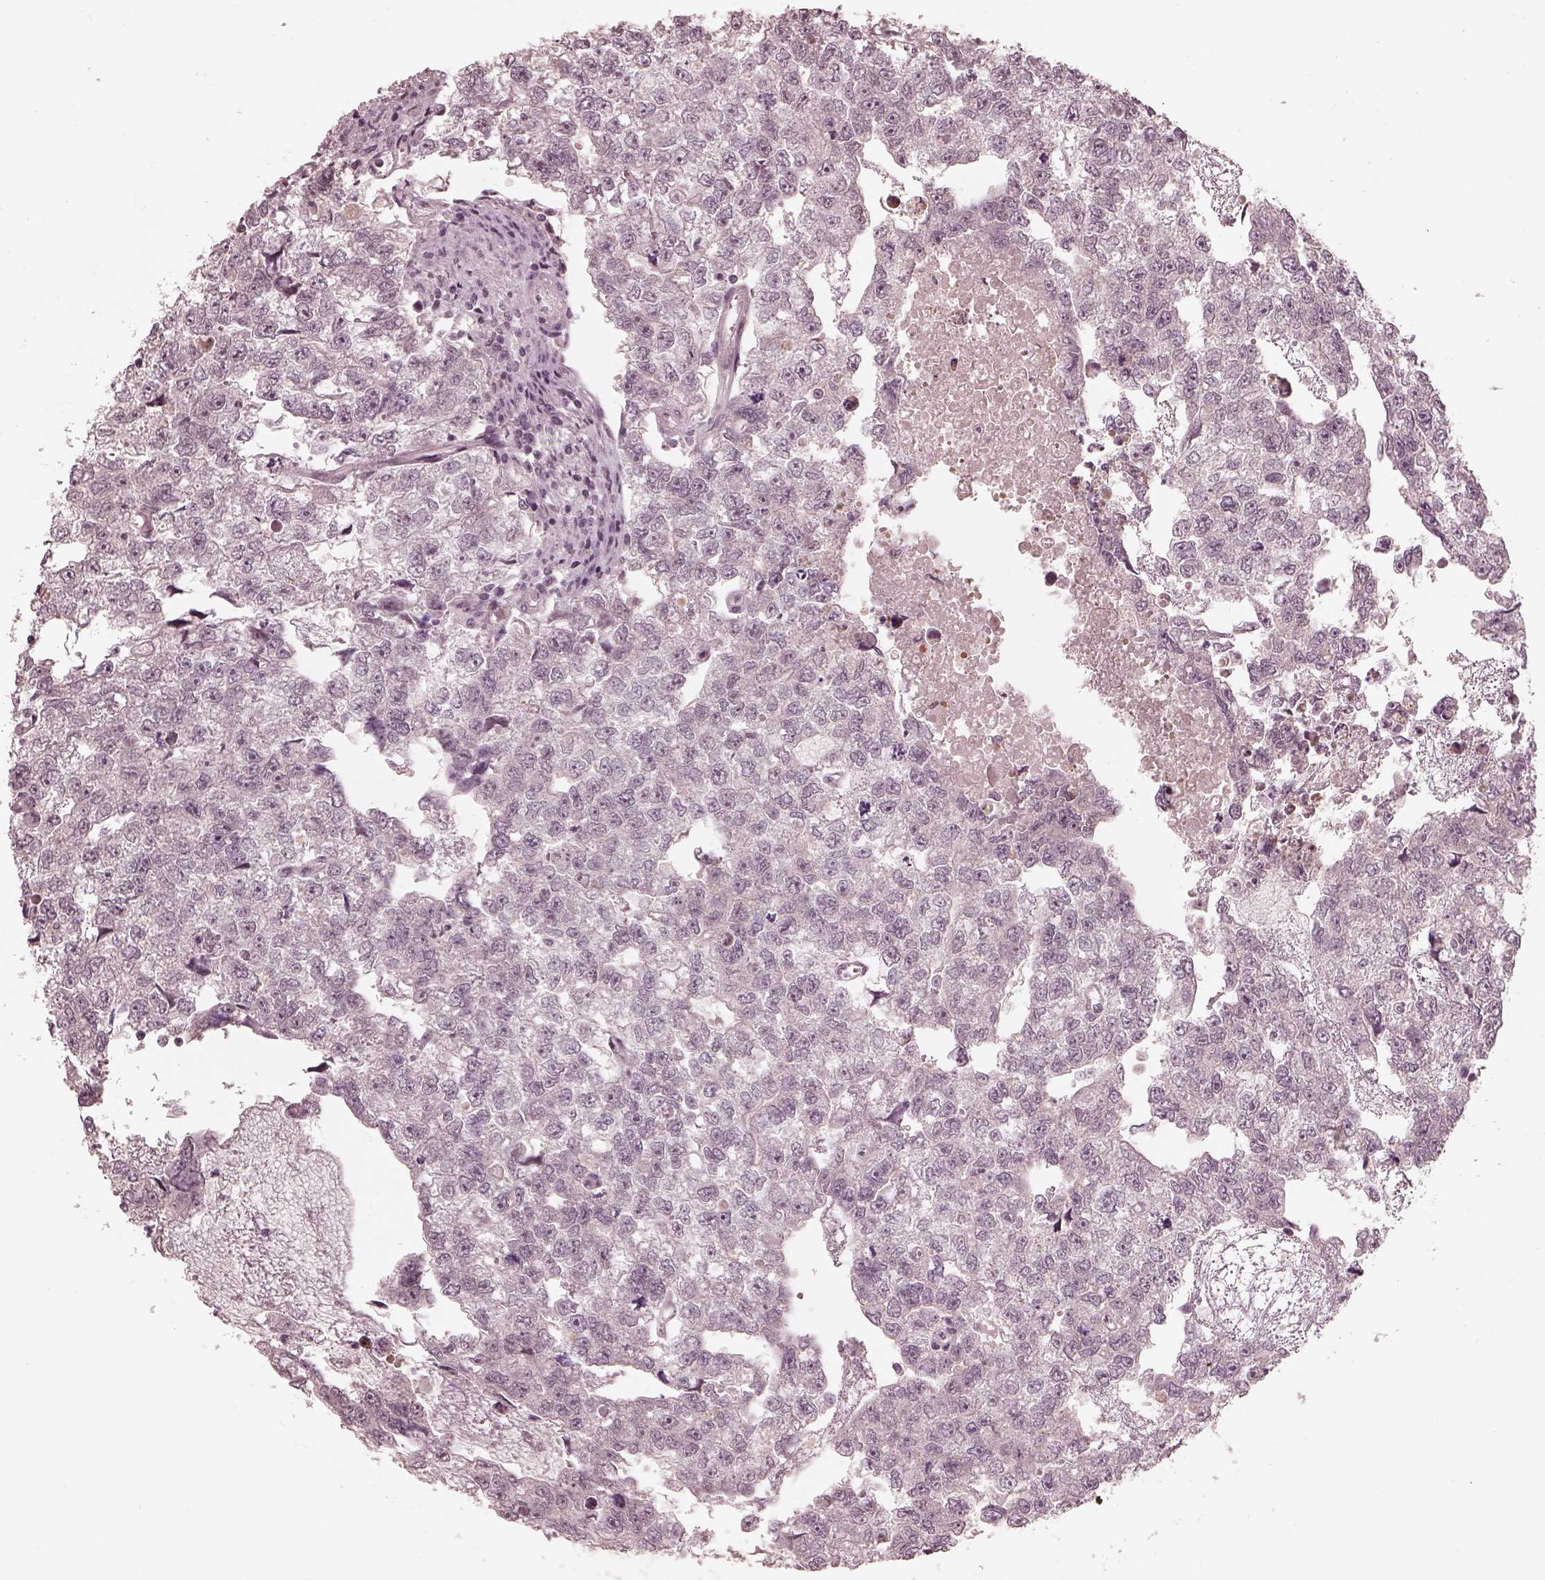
{"staining": {"intensity": "negative", "quantity": "none", "location": "none"}, "tissue": "testis cancer", "cell_type": "Tumor cells", "image_type": "cancer", "snomed": [{"axis": "morphology", "description": "Carcinoma, Embryonal, NOS"}, {"axis": "morphology", "description": "Teratoma, malignant, NOS"}, {"axis": "topography", "description": "Testis"}], "caption": "A high-resolution photomicrograph shows IHC staining of embryonal carcinoma (testis), which reveals no significant positivity in tumor cells.", "gene": "IQCG", "patient": {"sex": "male", "age": 44}}